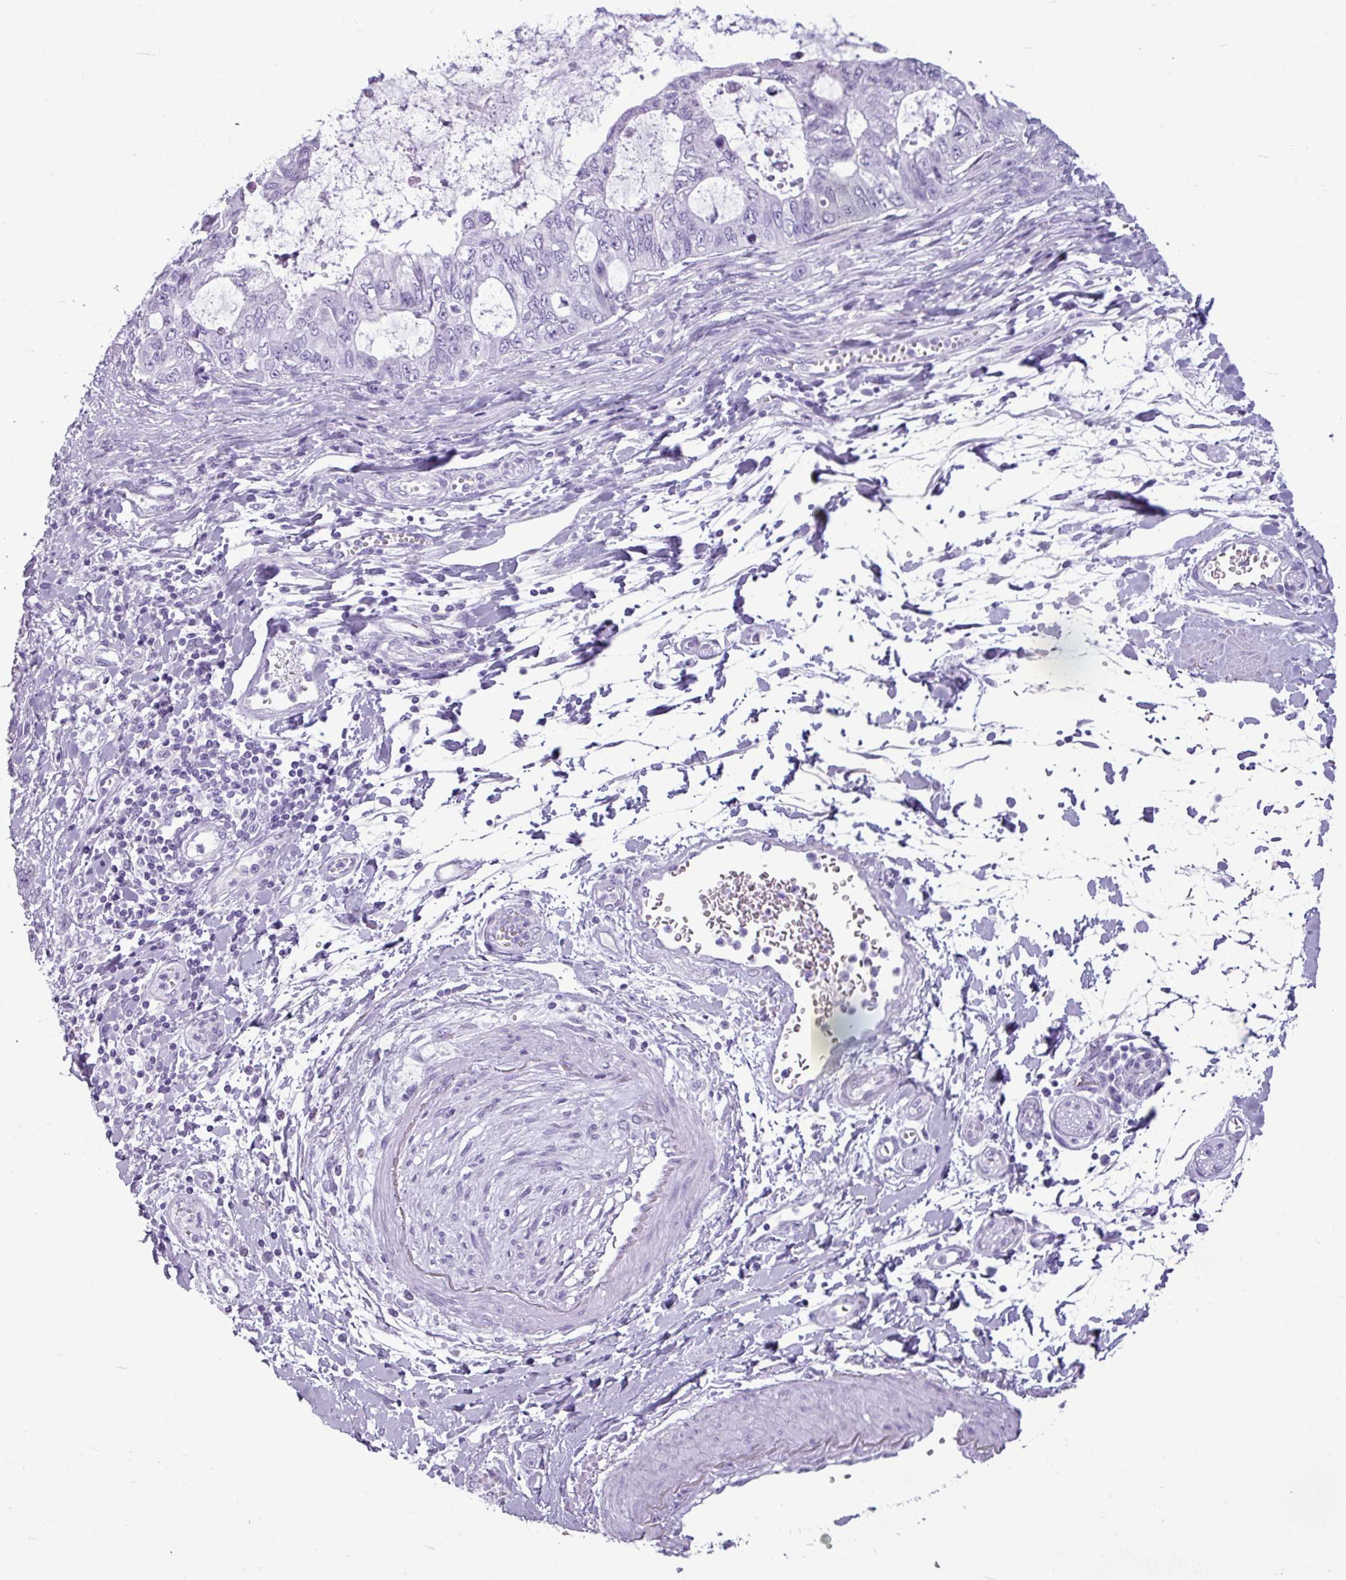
{"staining": {"intensity": "negative", "quantity": "none", "location": "none"}, "tissue": "stomach cancer", "cell_type": "Tumor cells", "image_type": "cancer", "snomed": [{"axis": "morphology", "description": "Adenocarcinoma, NOS"}, {"axis": "topography", "description": "Stomach, upper"}], "caption": "IHC micrograph of neoplastic tissue: human stomach adenocarcinoma stained with DAB (3,3'-diaminobenzidine) exhibits no significant protein staining in tumor cells. (DAB immunohistochemistry (IHC) with hematoxylin counter stain).", "gene": "AMY1B", "patient": {"sex": "female", "age": 52}}